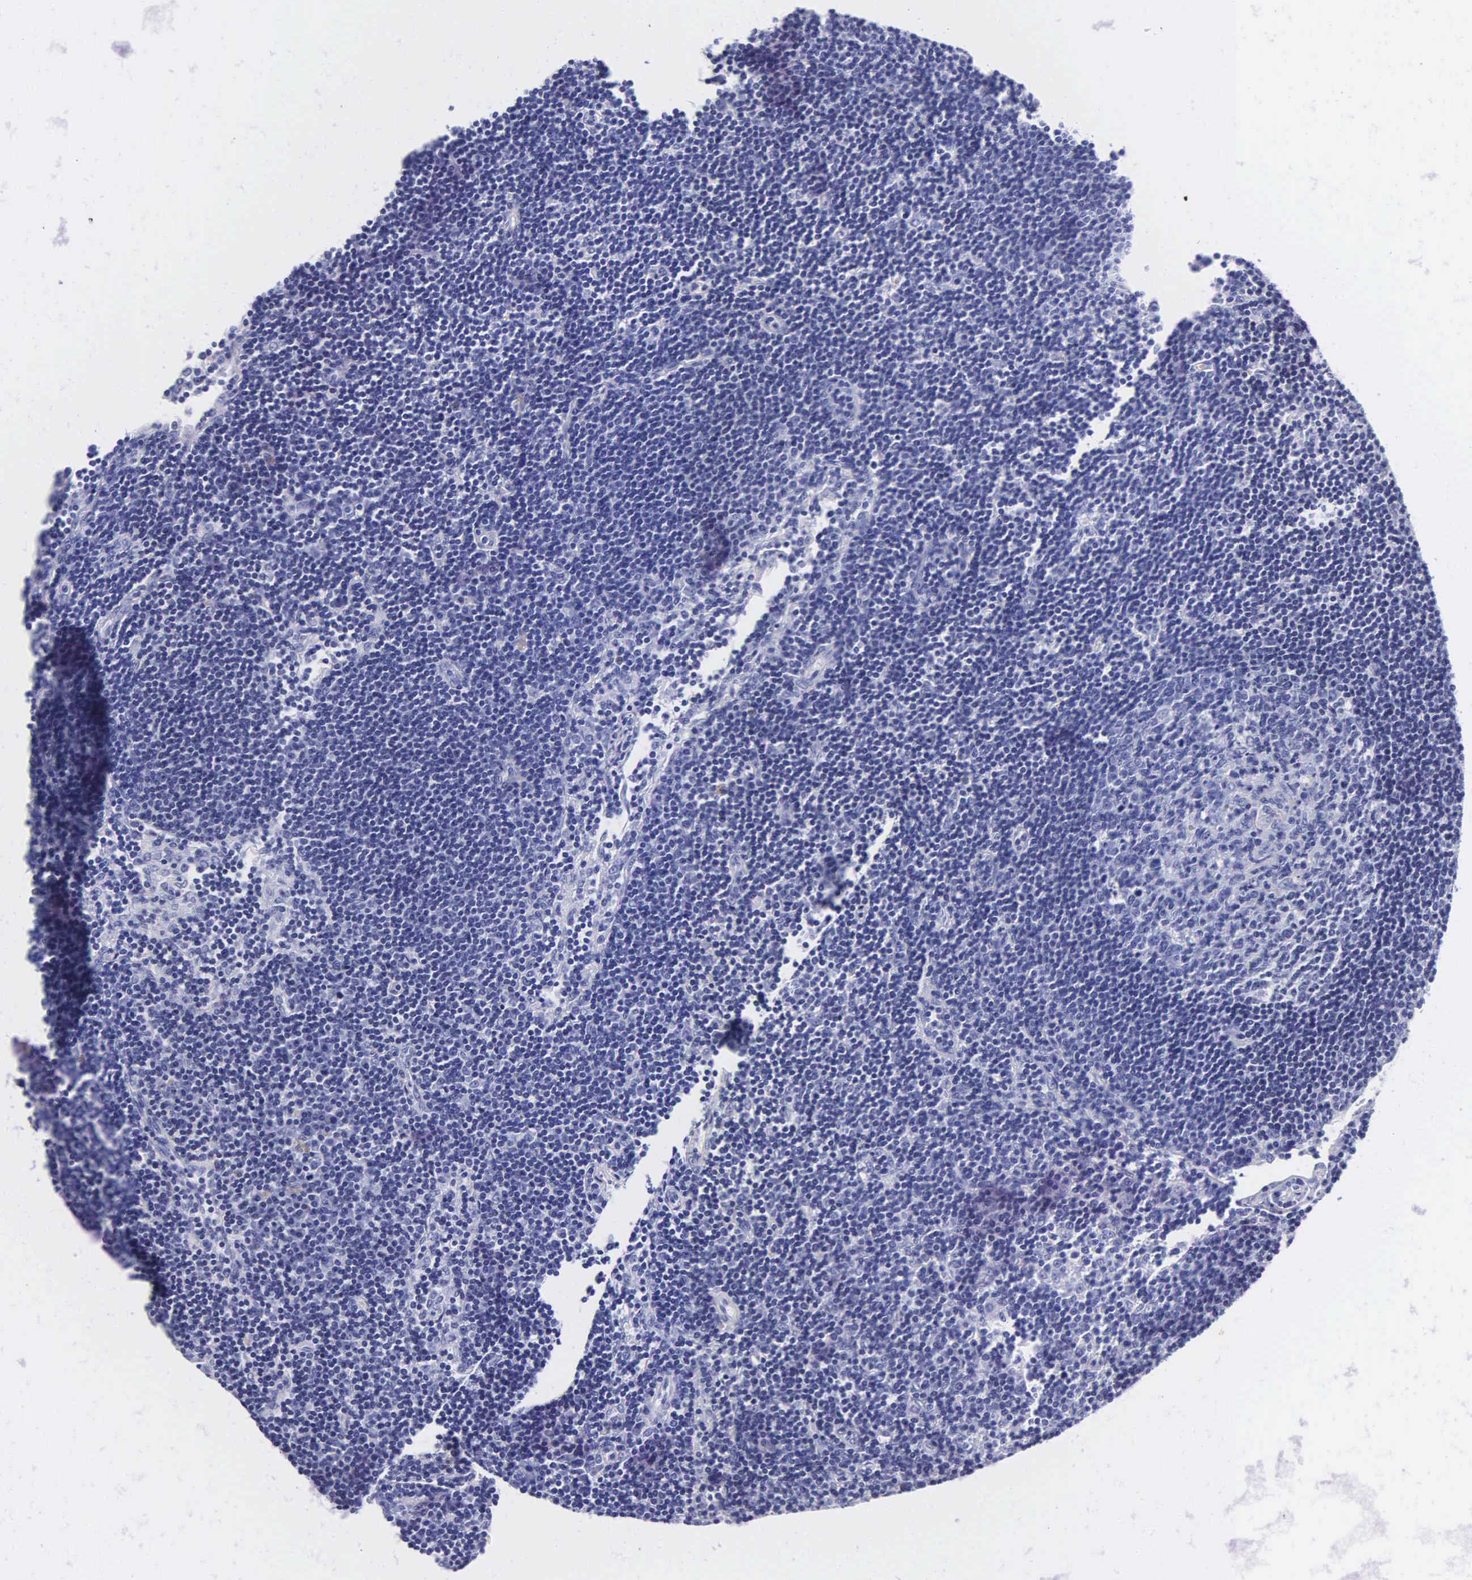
{"staining": {"intensity": "negative", "quantity": "none", "location": "none"}, "tissue": "lymph node", "cell_type": "Germinal center cells", "image_type": "normal", "snomed": [{"axis": "morphology", "description": "Normal tissue, NOS"}, {"axis": "topography", "description": "Lymph node"}], "caption": "Lymph node was stained to show a protein in brown. There is no significant expression in germinal center cells. (DAB (3,3'-diaminobenzidine) immunohistochemistry with hematoxylin counter stain).", "gene": "MB", "patient": {"sex": "female", "age": 53}}